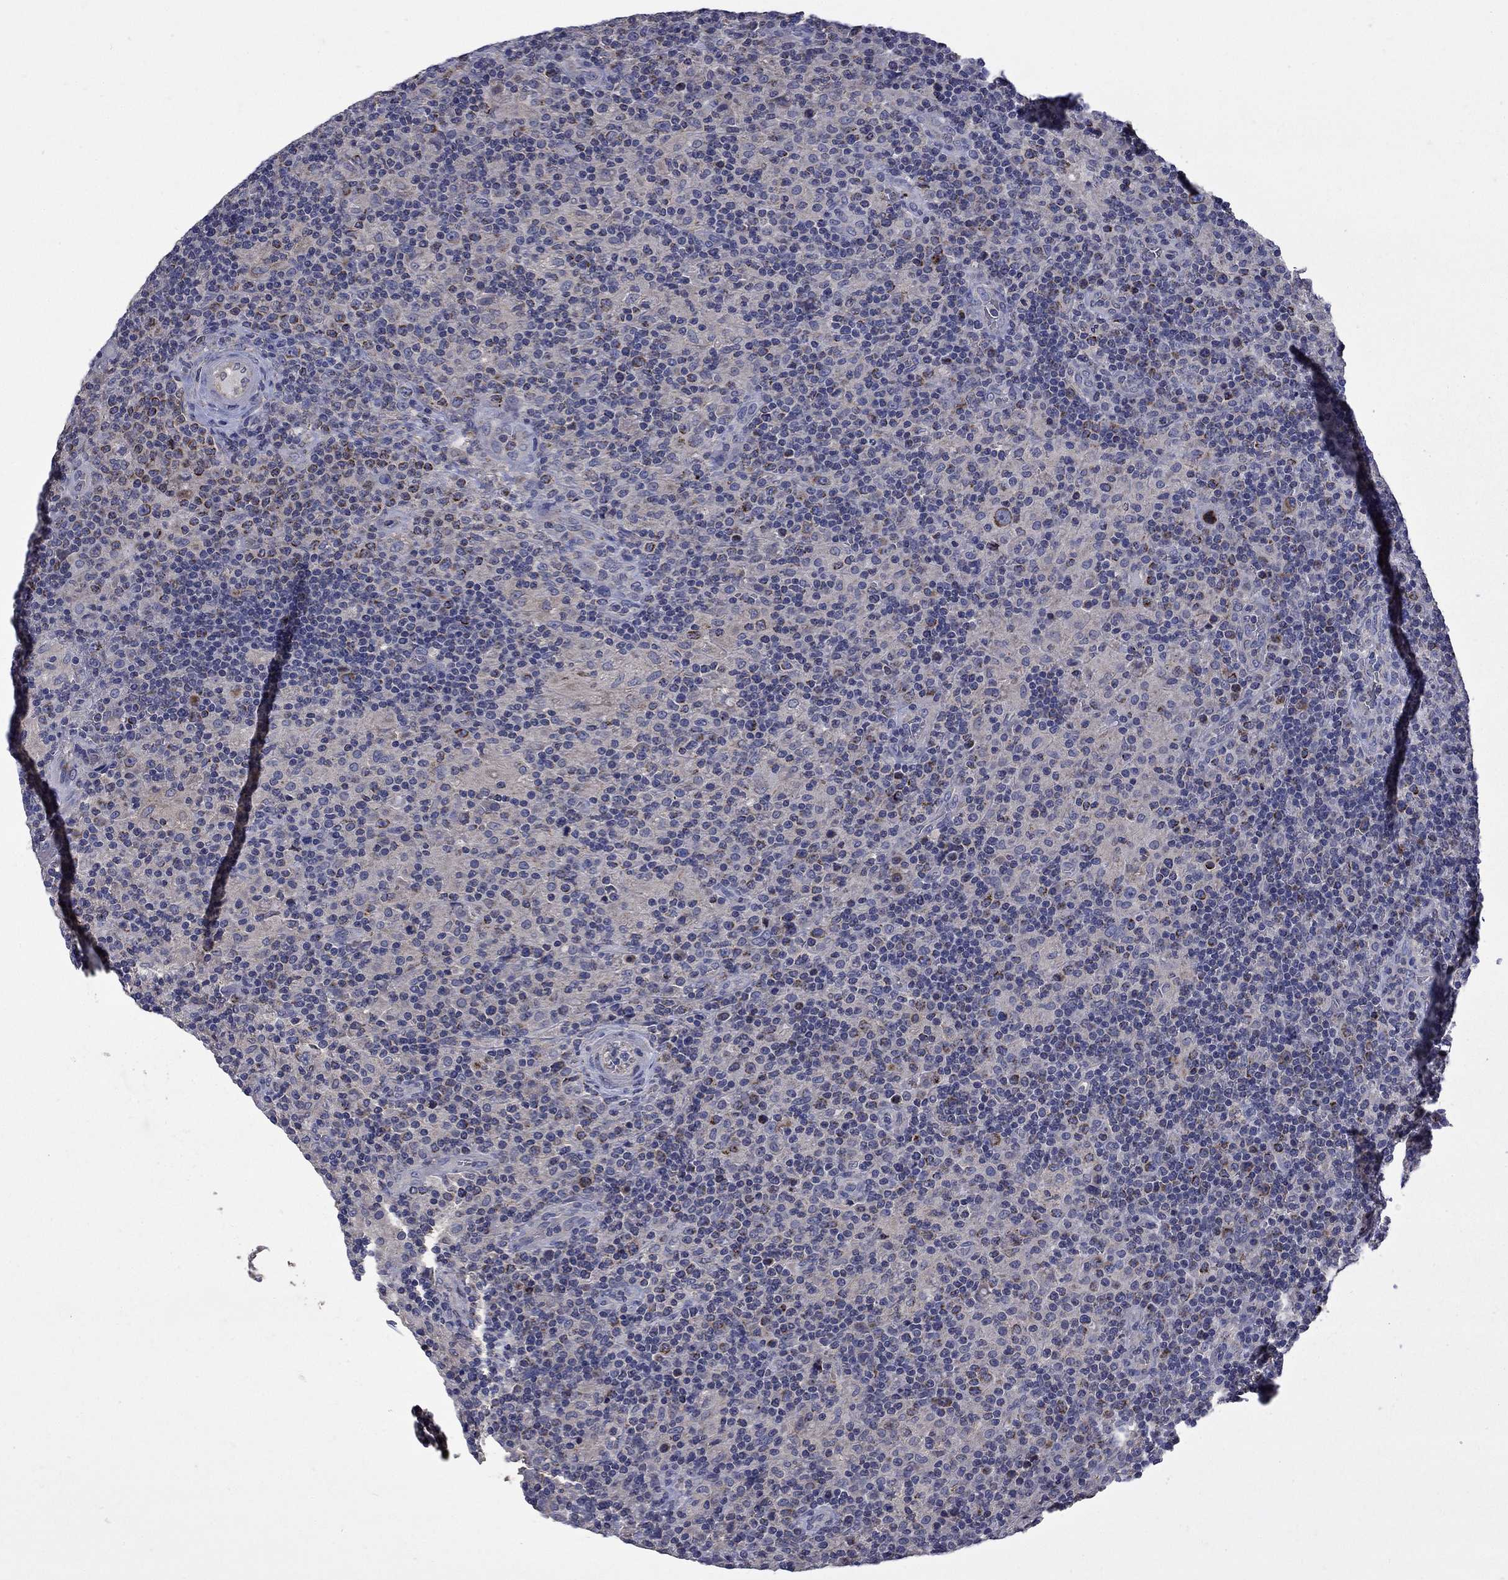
{"staining": {"intensity": "moderate", "quantity": ">75%", "location": "cytoplasmic/membranous"}, "tissue": "lymphoma", "cell_type": "Tumor cells", "image_type": "cancer", "snomed": [{"axis": "morphology", "description": "Hodgkin's disease, NOS"}, {"axis": "topography", "description": "Lymph node"}], "caption": "The photomicrograph exhibits staining of Hodgkin's disease, revealing moderate cytoplasmic/membranous protein staining (brown color) within tumor cells. (DAB (3,3'-diaminobenzidine) IHC with brightfield microscopy, high magnification).", "gene": "HSPA12A", "patient": {"sex": "male", "age": 70}}